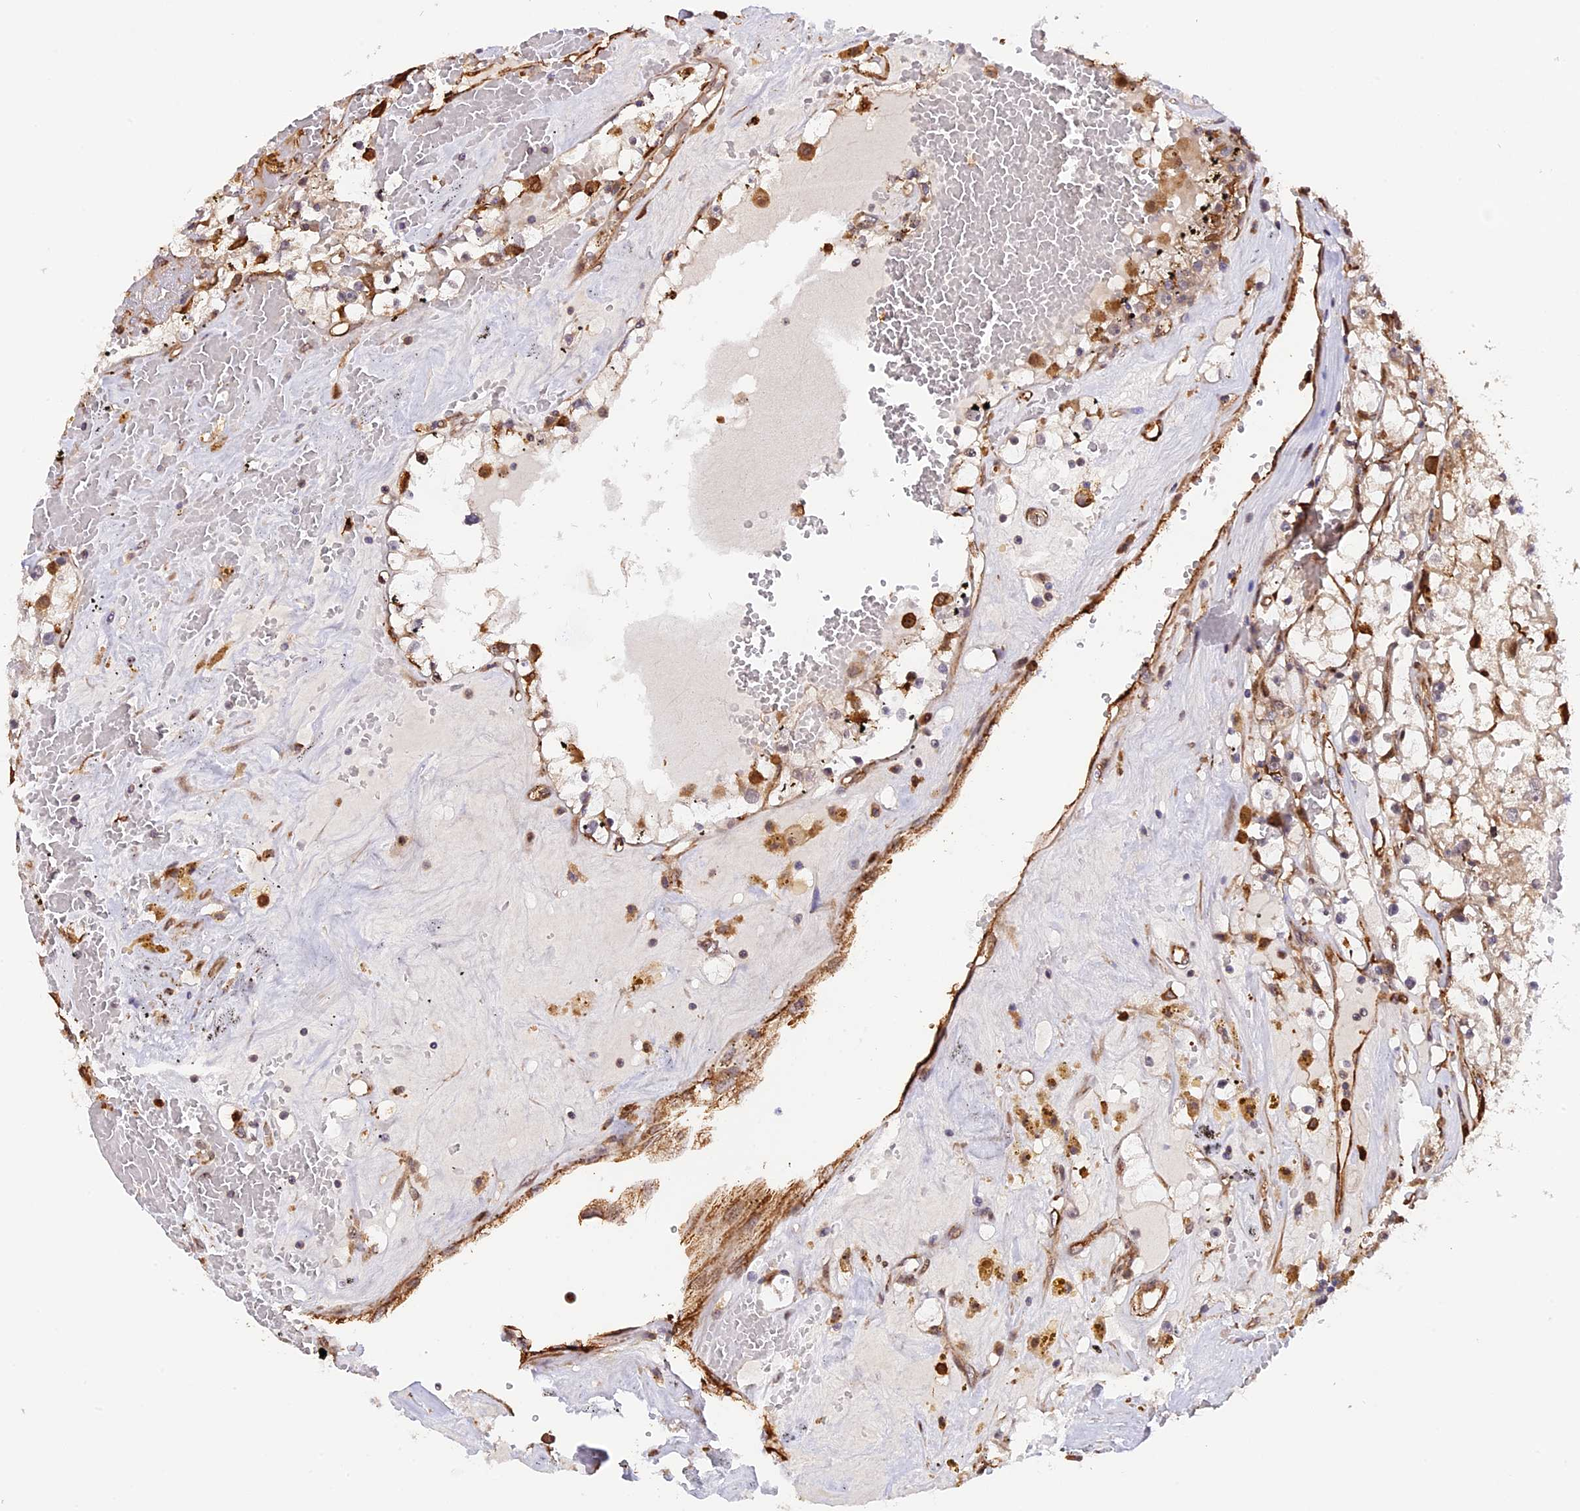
{"staining": {"intensity": "negative", "quantity": "none", "location": "none"}, "tissue": "renal cancer", "cell_type": "Tumor cells", "image_type": "cancer", "snomed": [{"axis": "morphology", "description": "Adenocarcinoma, NOS"}, {"axis": "topography", "description": "Kidney"}], "caption": "The histopathology image displays no significant staining in tumor cells of adenocarcinoma (renal).", "gene": "HERPUD1", "patient": {"sex": "male", "age": 56}}